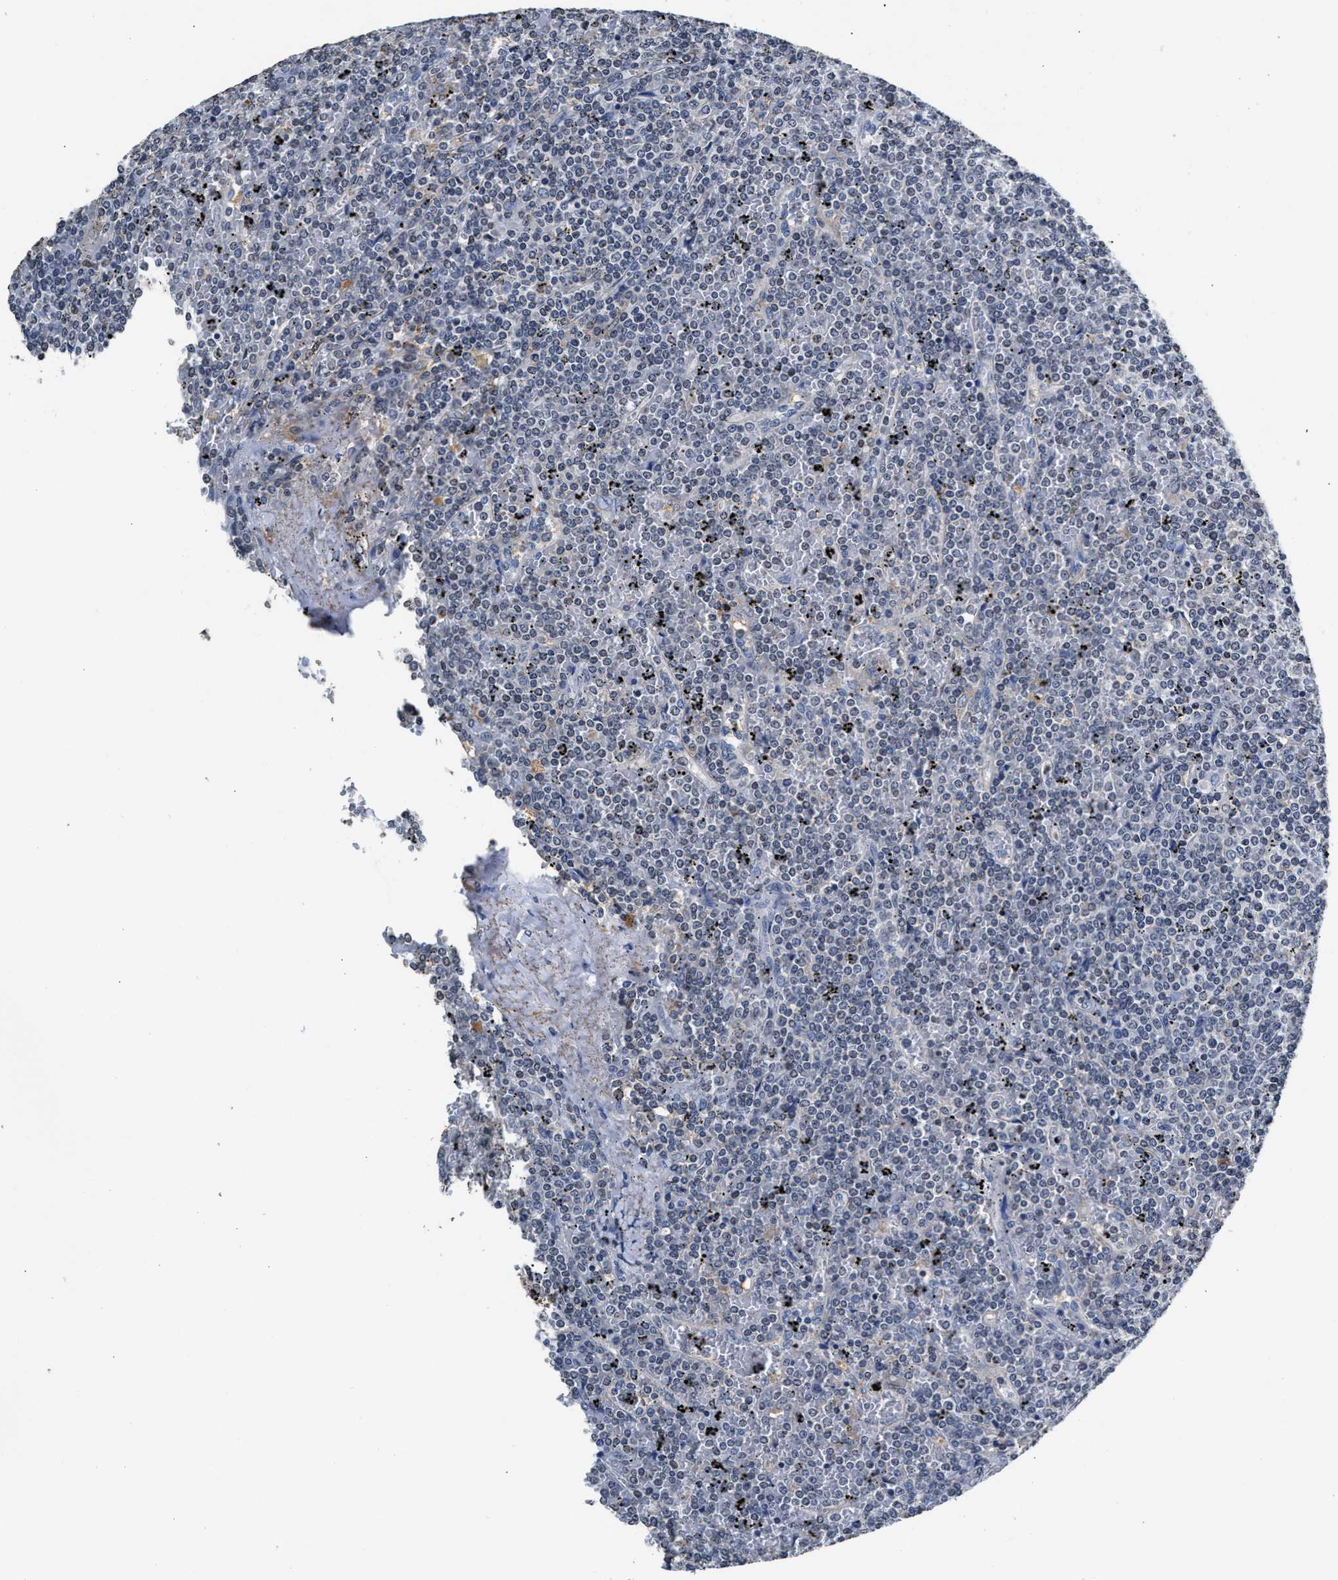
{"staining": {"intensity": "negative", "quantity": "none", "location": "none"}, "tissue": "lymphoma", "cell_type": "Tumor cells", "image_type": "cancer", "snomed": [{"axis": "morphology", "description": "Malignant lymphoma, non-Hodgkin's type, Low grade"}, {"axis": "topography", "description": "Spleen"}], "caption": "Micrograph shows no protein positivity in tumor cells of lymphoma tissue.", "gene": "MYH3", "patient": {"sex": "female", "age": 19}}